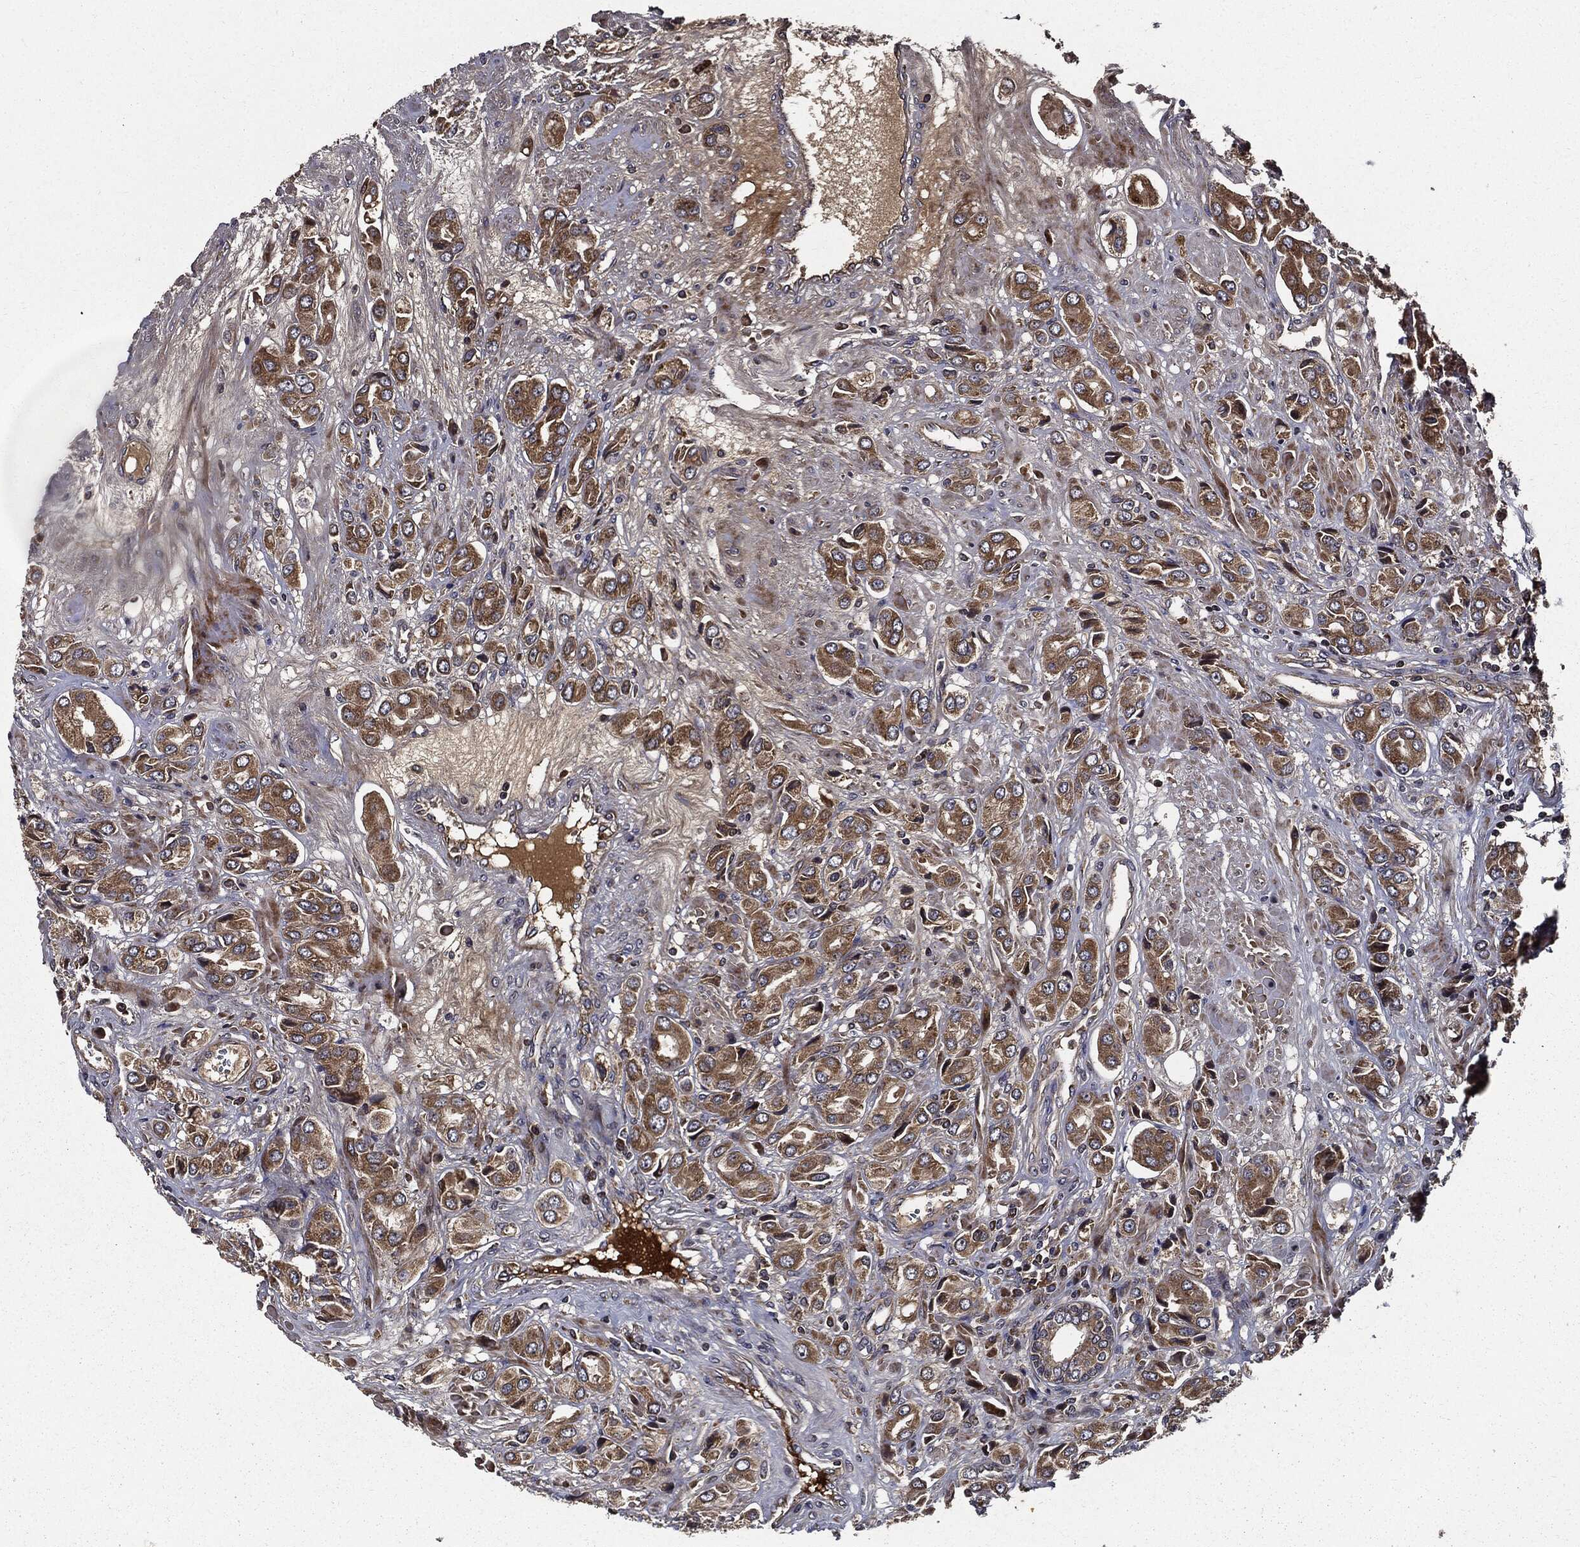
{"staining": {"intensity": "moderate", "quantity": ">75%", "location": "cytoplasmic/membranous"}, "tissue": "prostate cancer", "cell_type": "Tumor cells", "image_type": "cancer", "snomed": [{"axis": "morphology", "description": "Adenocarcinoma, NOS"}, {"axis": "topography", "description": "Prostate and seminal vesicle, NOS"}, {"axis": "topography", "description": "Prostate"}], "caption": "Immunohistochemistry (DAB) staining of human prostate cancer (adenocarcinoma) shows moderate cytoplasmic/membranous protein positivity in approximately >75% of tumor cells.", "gene": "HTT", "patient": {"sex": "male", "age": 69}}